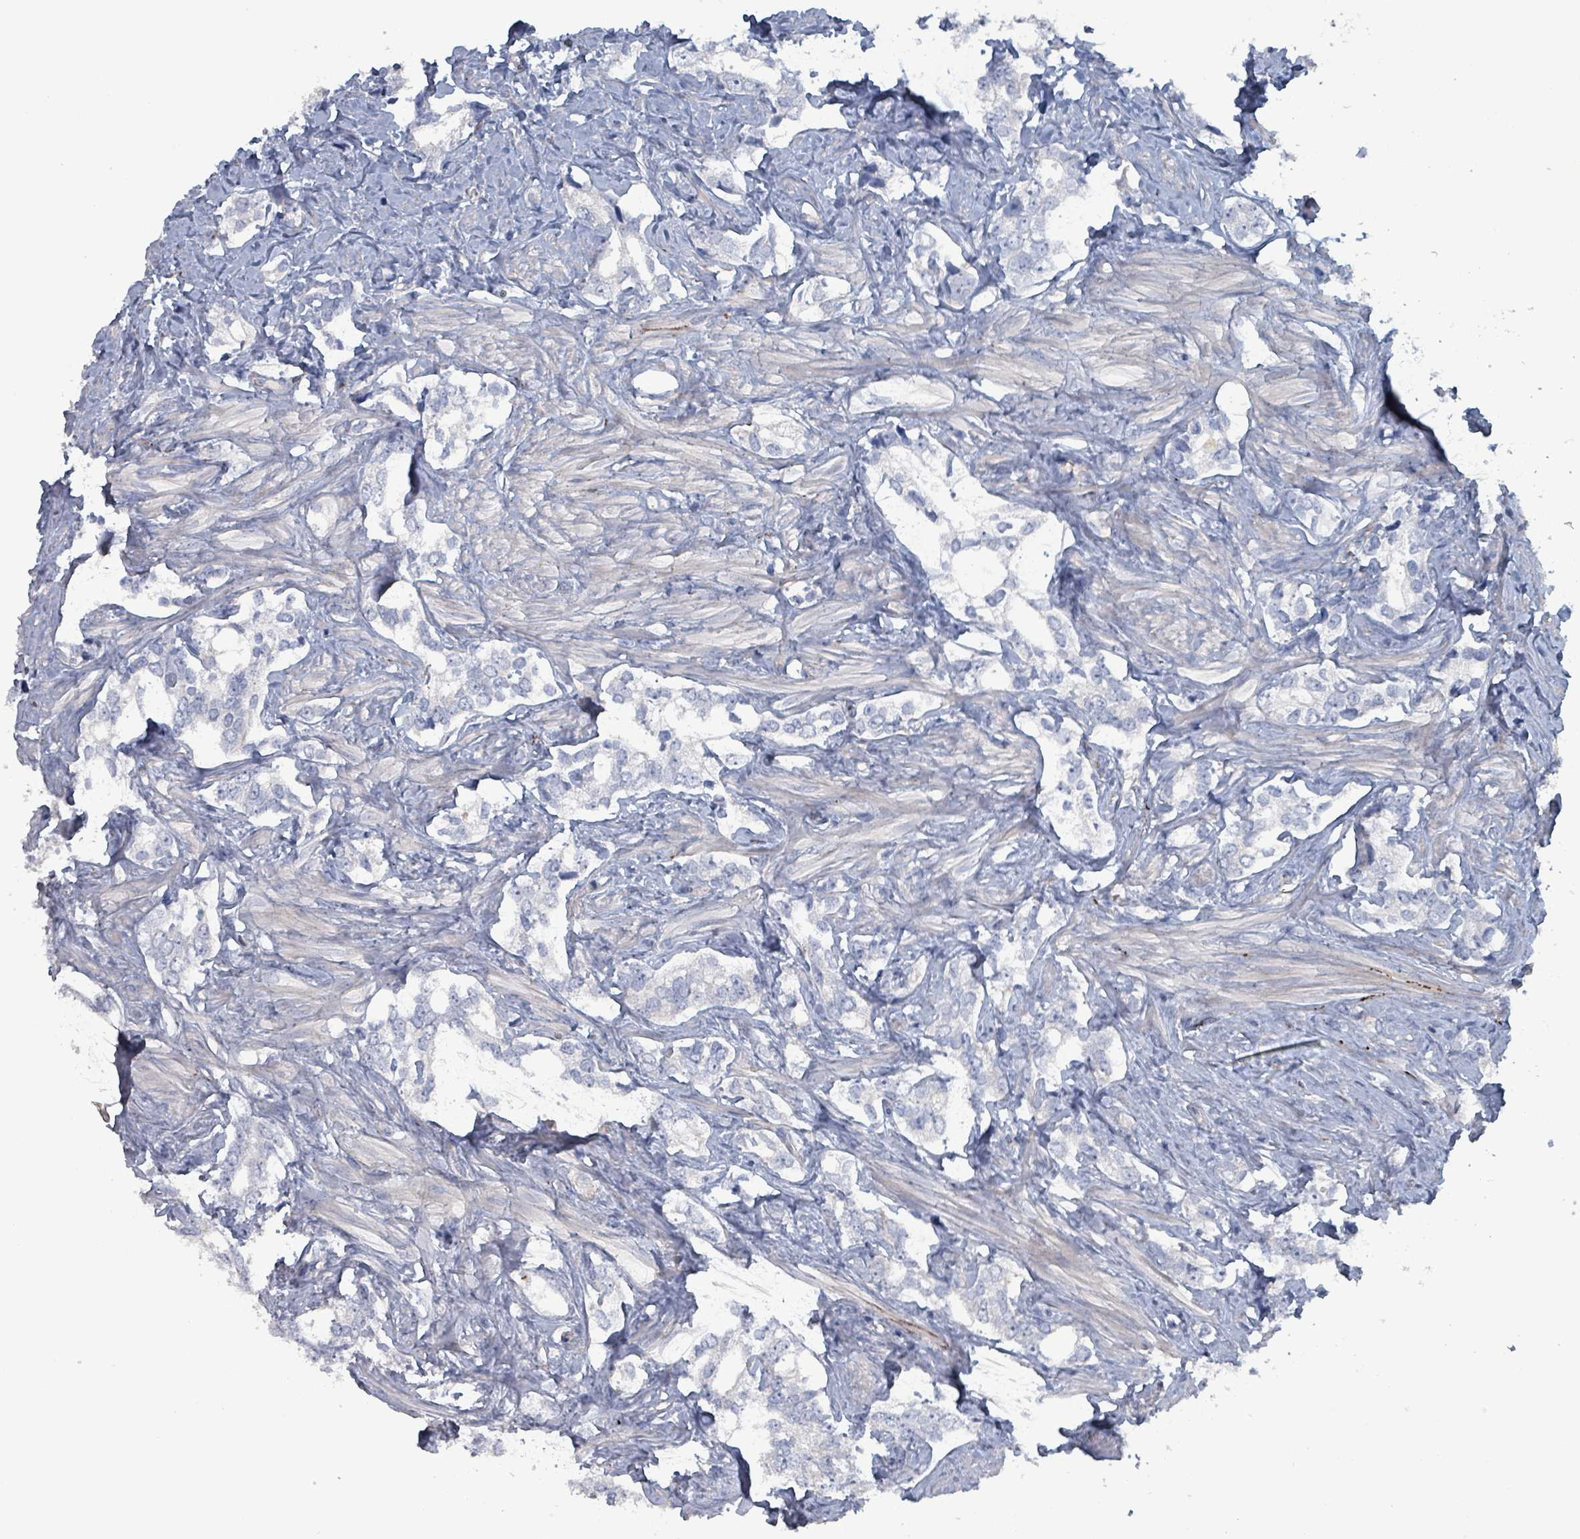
{"staining": {"intensity": "negative", "quantity": "none", "location": "none"}, "tissue": "prostate cancer", "cell_type": "Tumor cells", "image_type": "cancer", "snomed": [{"axis": "morphology", "description": "Adenocarcinoma, High grade"}, {"axis": "topography", "description": "Prostate"}], "caption": "There is no significant positivity in tumor cells of prostate cancer (adenocarcinoma (high-grade)).", "gene": "TAAR5", "patient": {"sex": "male", "age": 66}}